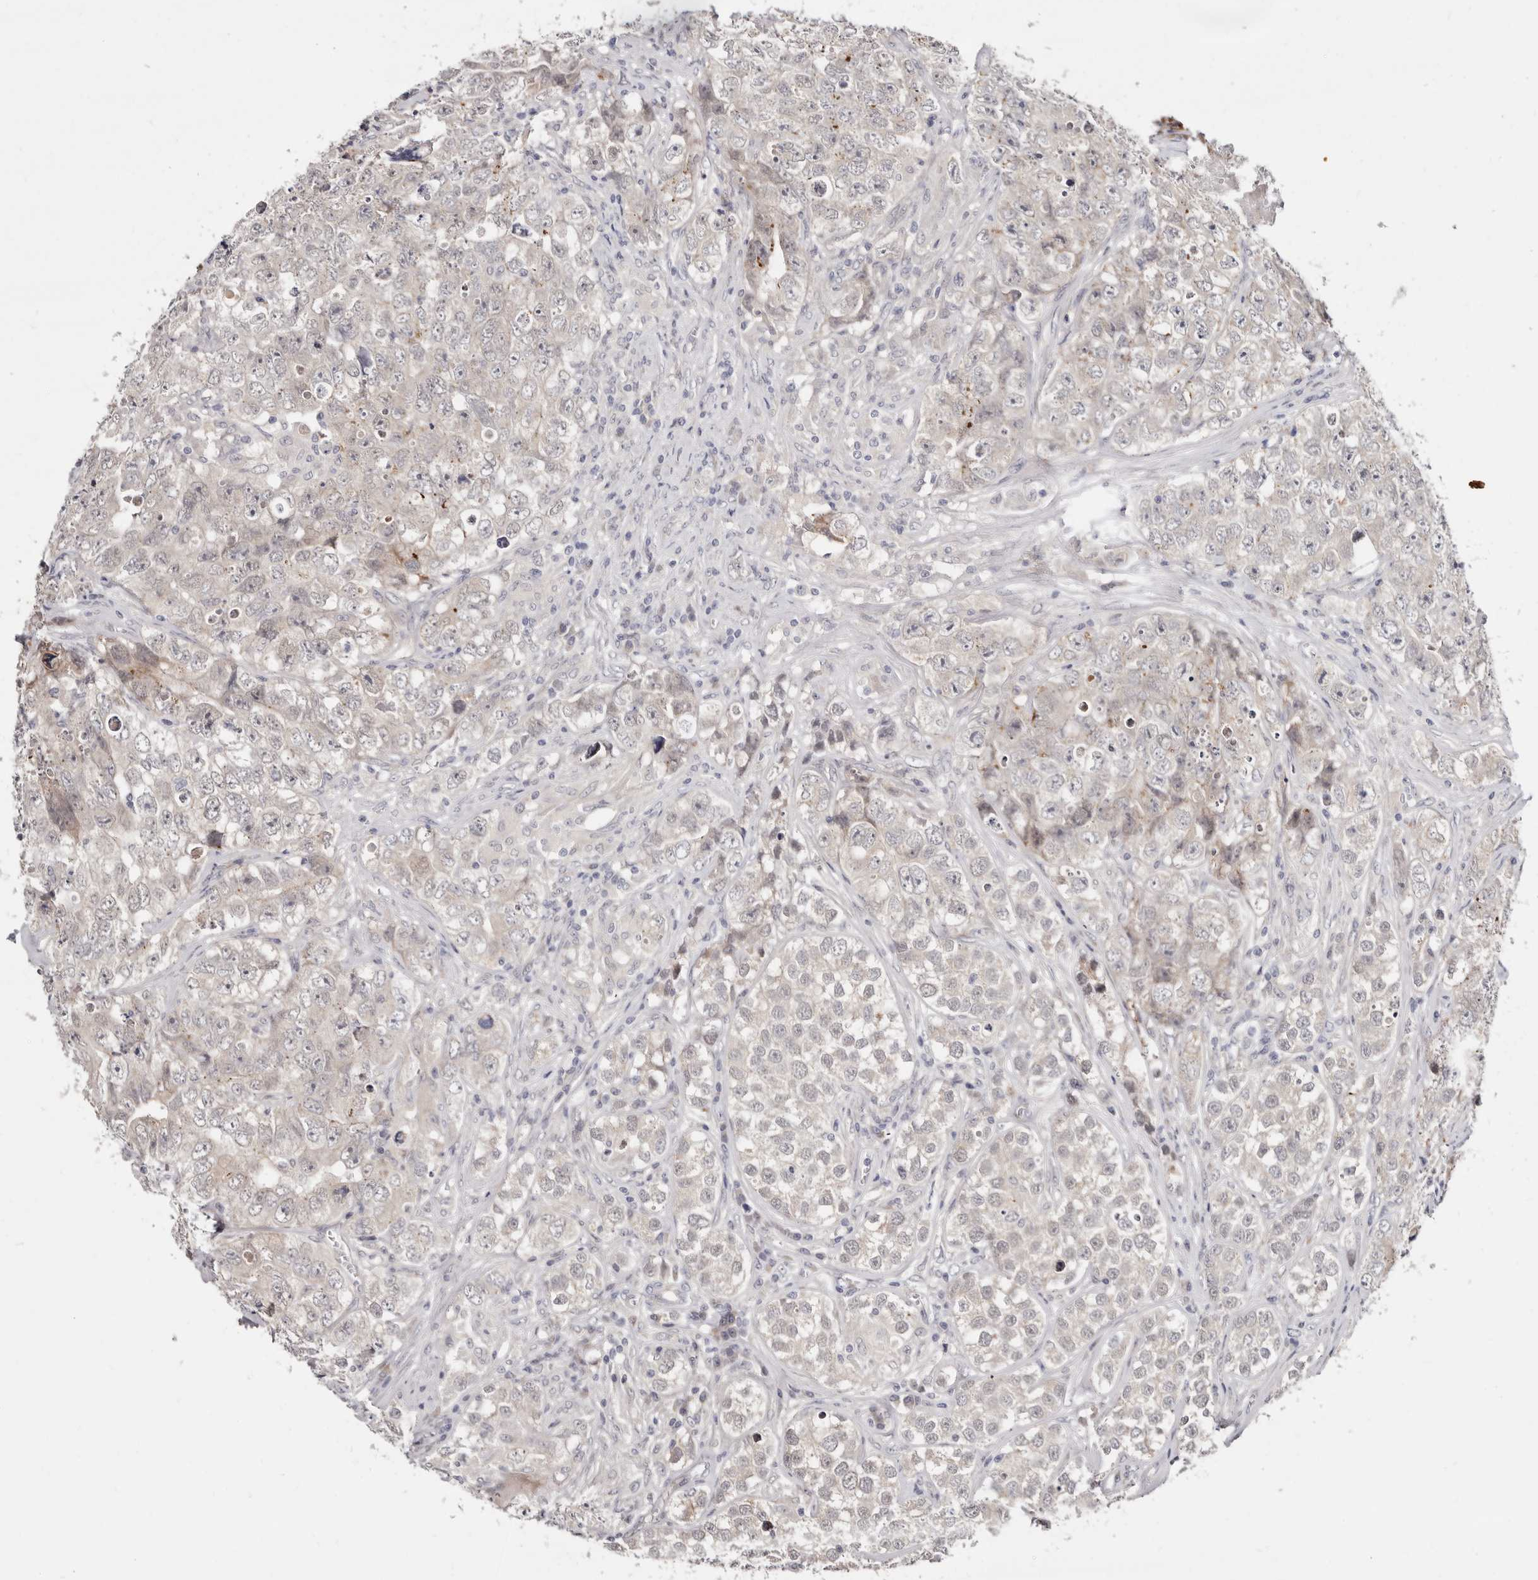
{"staining": {"intensity": "negative", "quantity": "none", "location": "none"}, "tissue": "testis cancer", "cell_type": "Tumor cells", "image_type": "cancer", "snomed": [{"axis": "morphology", "description": "Seminoma, NOS"}, {"axis": "morphology", "description": "Carcinoma, Embryonal, NOS"}, {"axis": "topography", "description": "Testis"}], "caption": "Protein analysis of testis seminoma displays no significant positivity in tumor cells.", "gene": "KLHL4", "patient": {"sex": "male", "age": 43}}